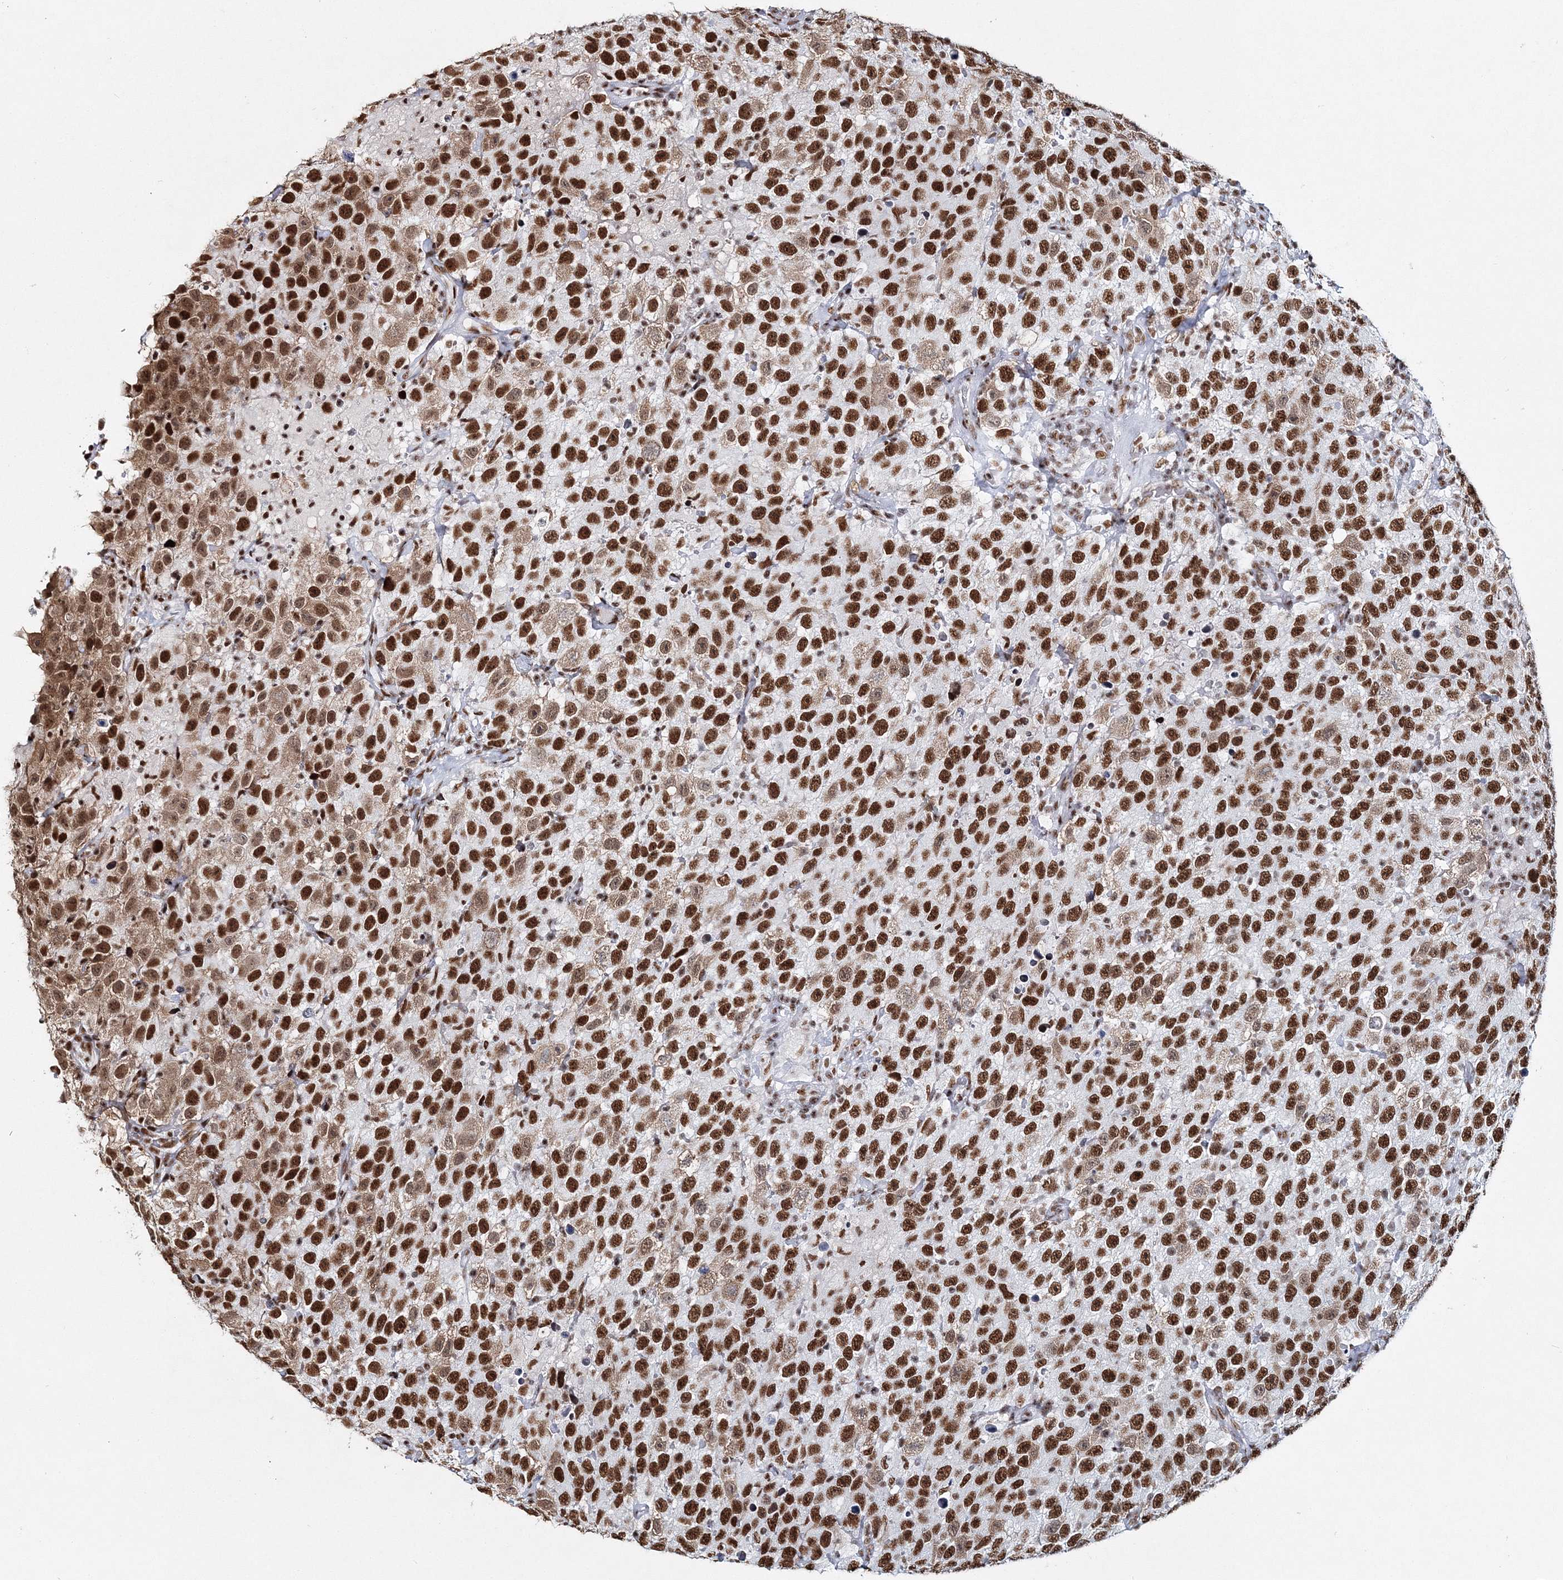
{"staining": {"intensity": "strong", "quantity": ">75%", "location": "nuclear"}, "tissue": "testis cancer", "cell_type": "Tumor cells", "image_type": "cancer", "snomed": [{"axis": "morphology", "description": "Seminoma, NOS"}, {"axis": "topography", "description": "Testis"}], "caption": "Testis cancer was stained to show a protein in brown. There is high levels of strong nuclear expression in approximately >75% of tumor cells.", "gene": "QRICH1", "patient": {"sex": "male", "age": 41}}